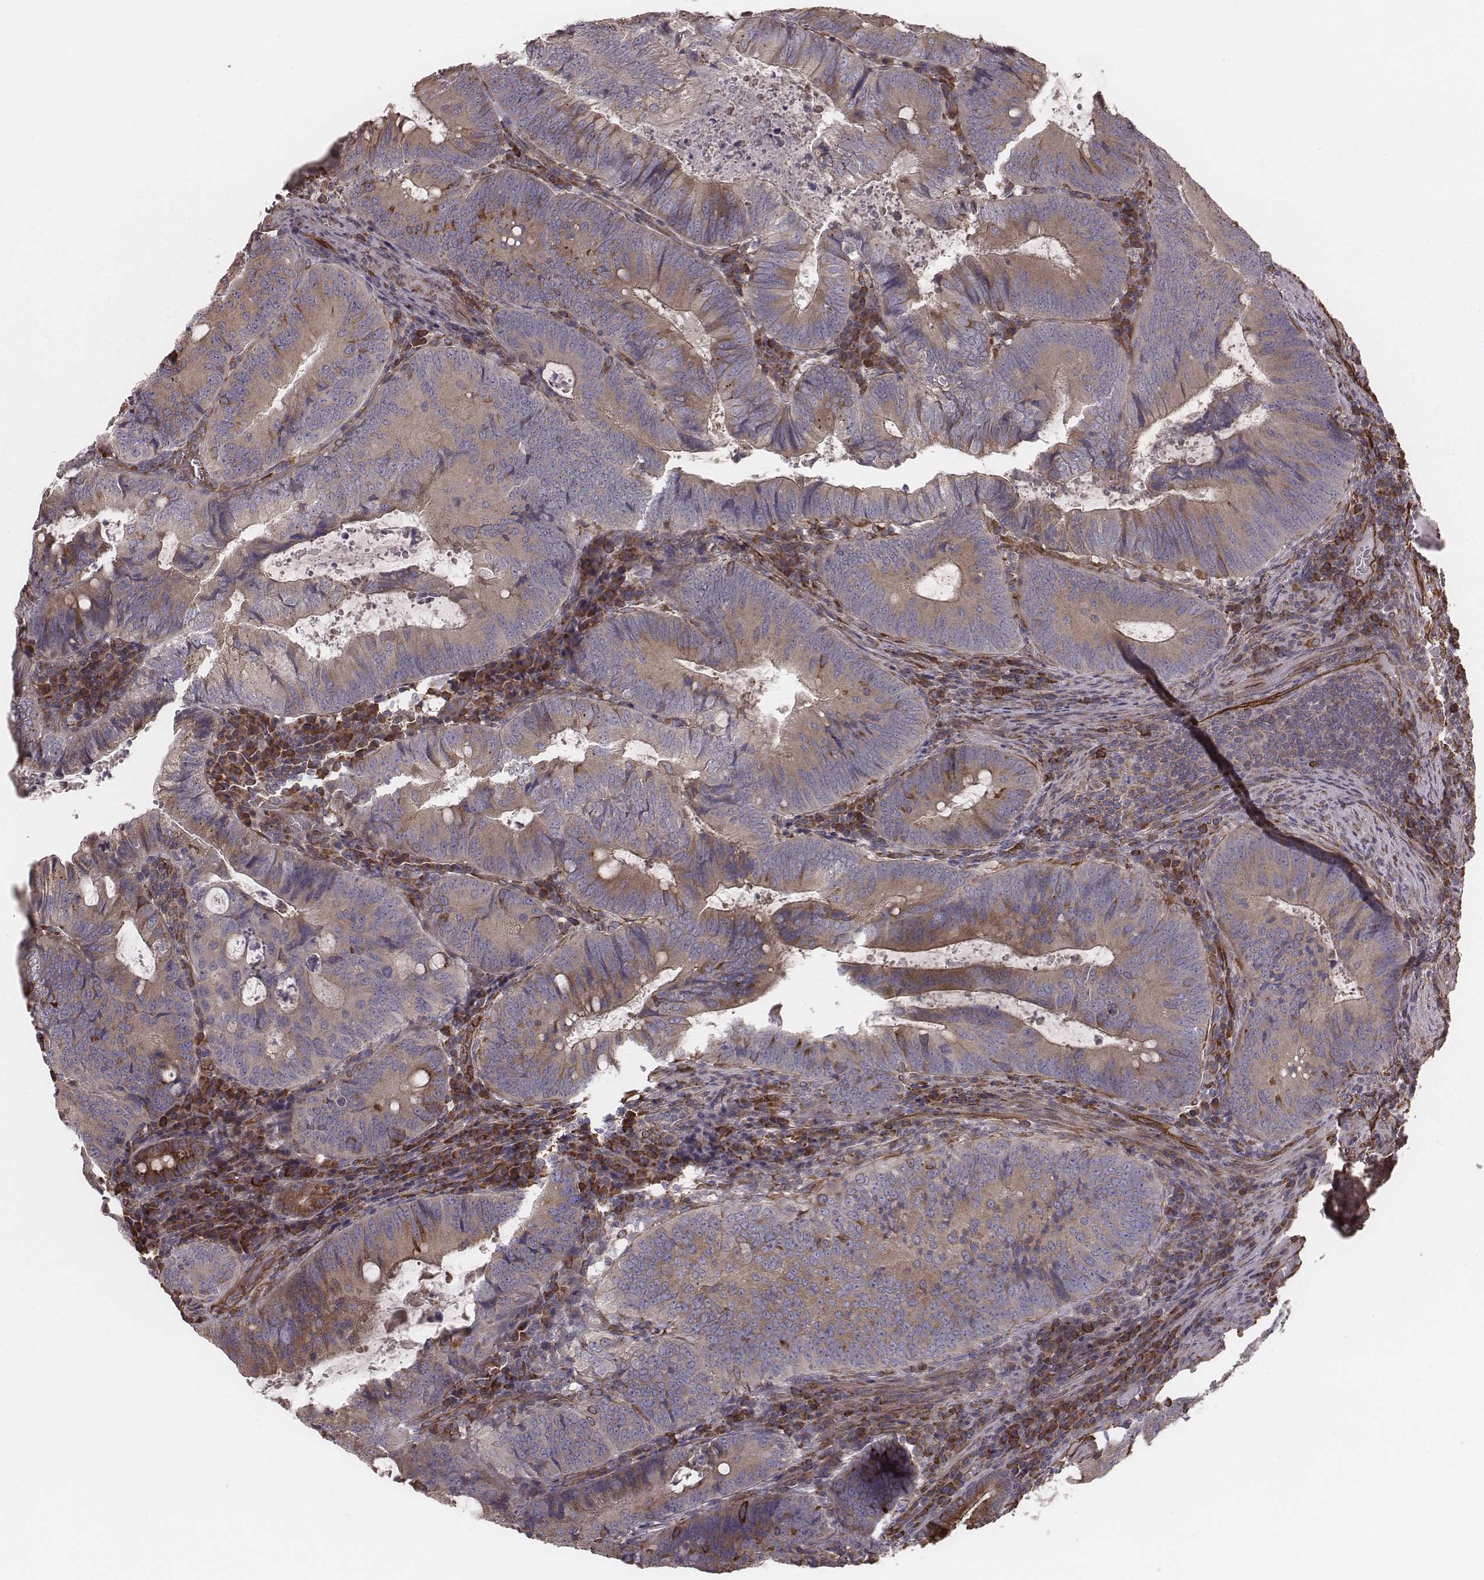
{"staining": {"intensity": "weak", "quantity": ">75%", "location": "cytoplasmic/membranous"}, "tissue": "colorectal cancer", "cell_type": "Tumor cells", "image_type": "cancer", "snomed": [{"axis": "morphology", "description": "Adenocarcinoma, NOS"}, {"axis": "topography", "description": "Colon"}], "caption": "Immunohistochemical staining of human colorectal cancer displays low levels of weak cytoplasmic/membranous positivity in approximately >75% of tumor cells.", "gene": "PALMD", "patient": {"sex": "male", "age": 67}}